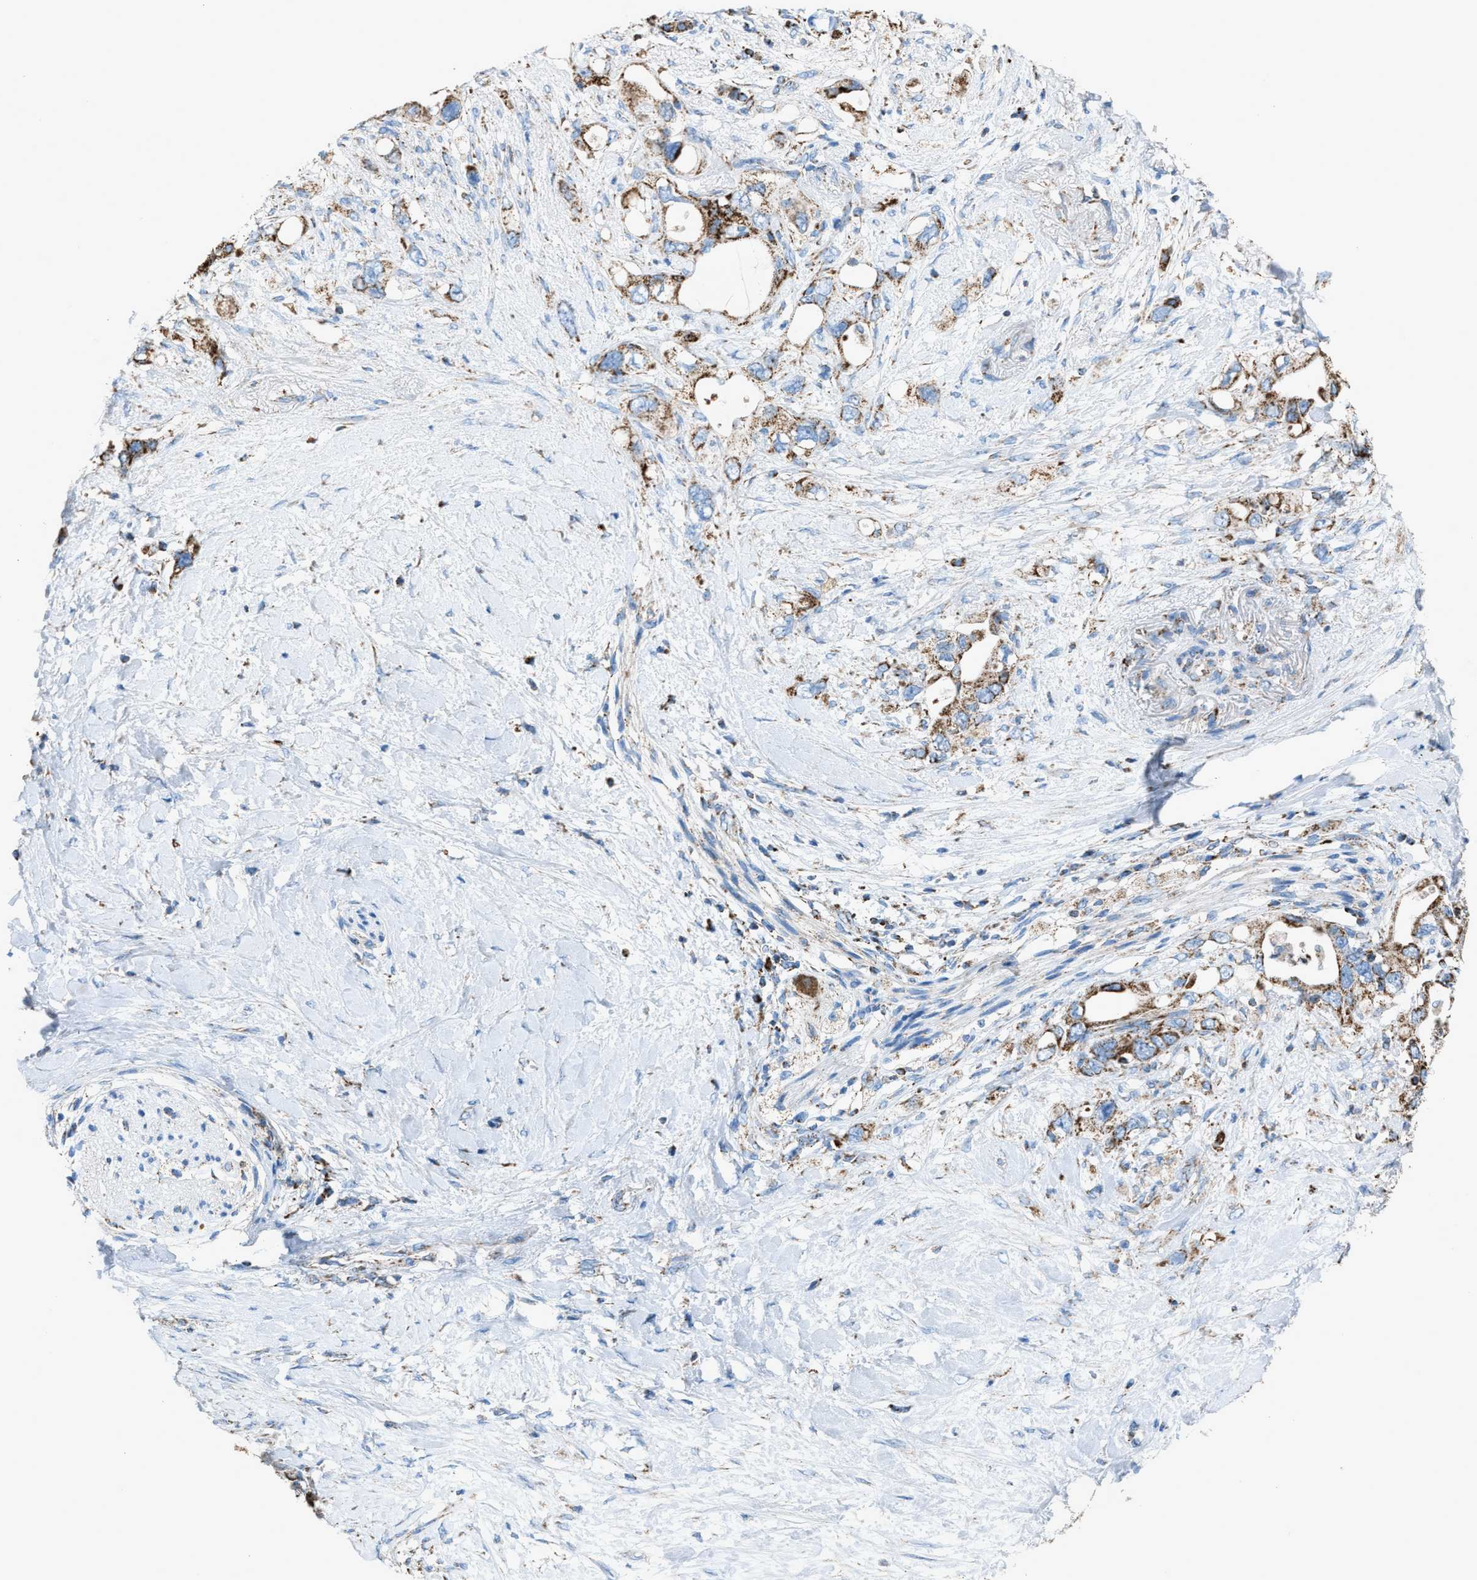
{"staining": {"intensity": "moderate", "quantity": ">75%", "location": "cytoplasmic/membranous"}, "tissue": "pancreatic cancer", "cell_type": "Tumor cells", "image_type": "cancer", "snomed": [{"axis": "morphology", "description": "Adenocarcinoma, NOS"}, {"axis": "topography", "description": "Pancreas"}], "caption": "Human pancreatic cancer (adenocarcinoma) stained for a protein (brown) exhibits moderate cytoplasmic/membranous positive positivity in about >75% of tumor cells.", "gene": "MDH2", "patient": {"sex": "female", "age": 56}}